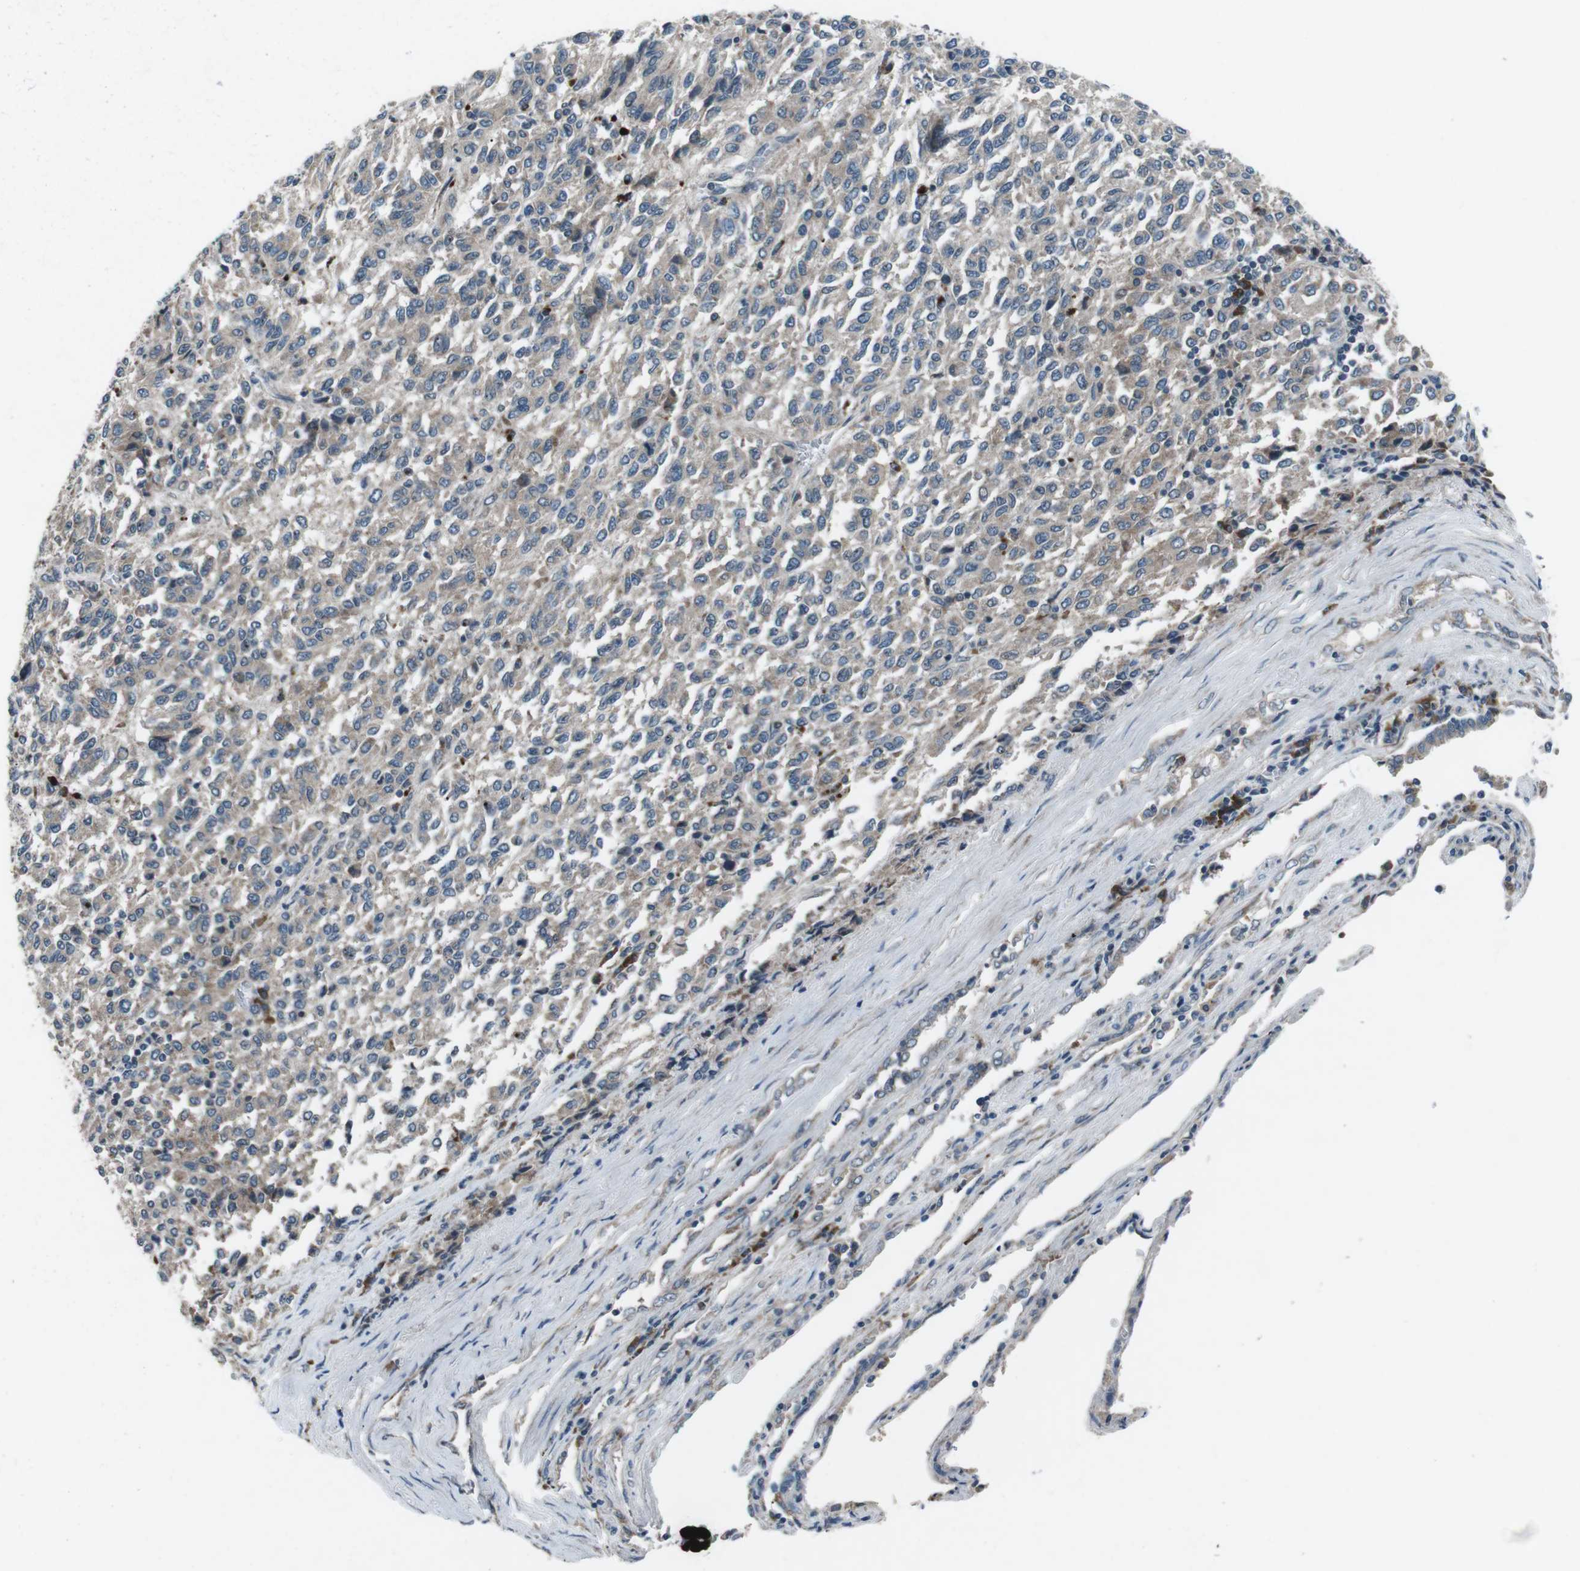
{"staining": {"intensity": "negative", "quantity": "none", "location": "none"}, "tissue": "melanoma", "cell_type": "Tumor cells", "image_type": "cancer", "snomed": [{"axis": "morphology", "description": "Malignant melanoma, Metastatic site"}, {"axis": "topography", "description": "Lung"}], "caption": "Malignant melanoma (metastatic site) stained for a protein using immunohistochemistry (IHC) shows no positivity tumor cells.", "gene": "CDK16", "patient": {"sex": "male", "age": 64}}